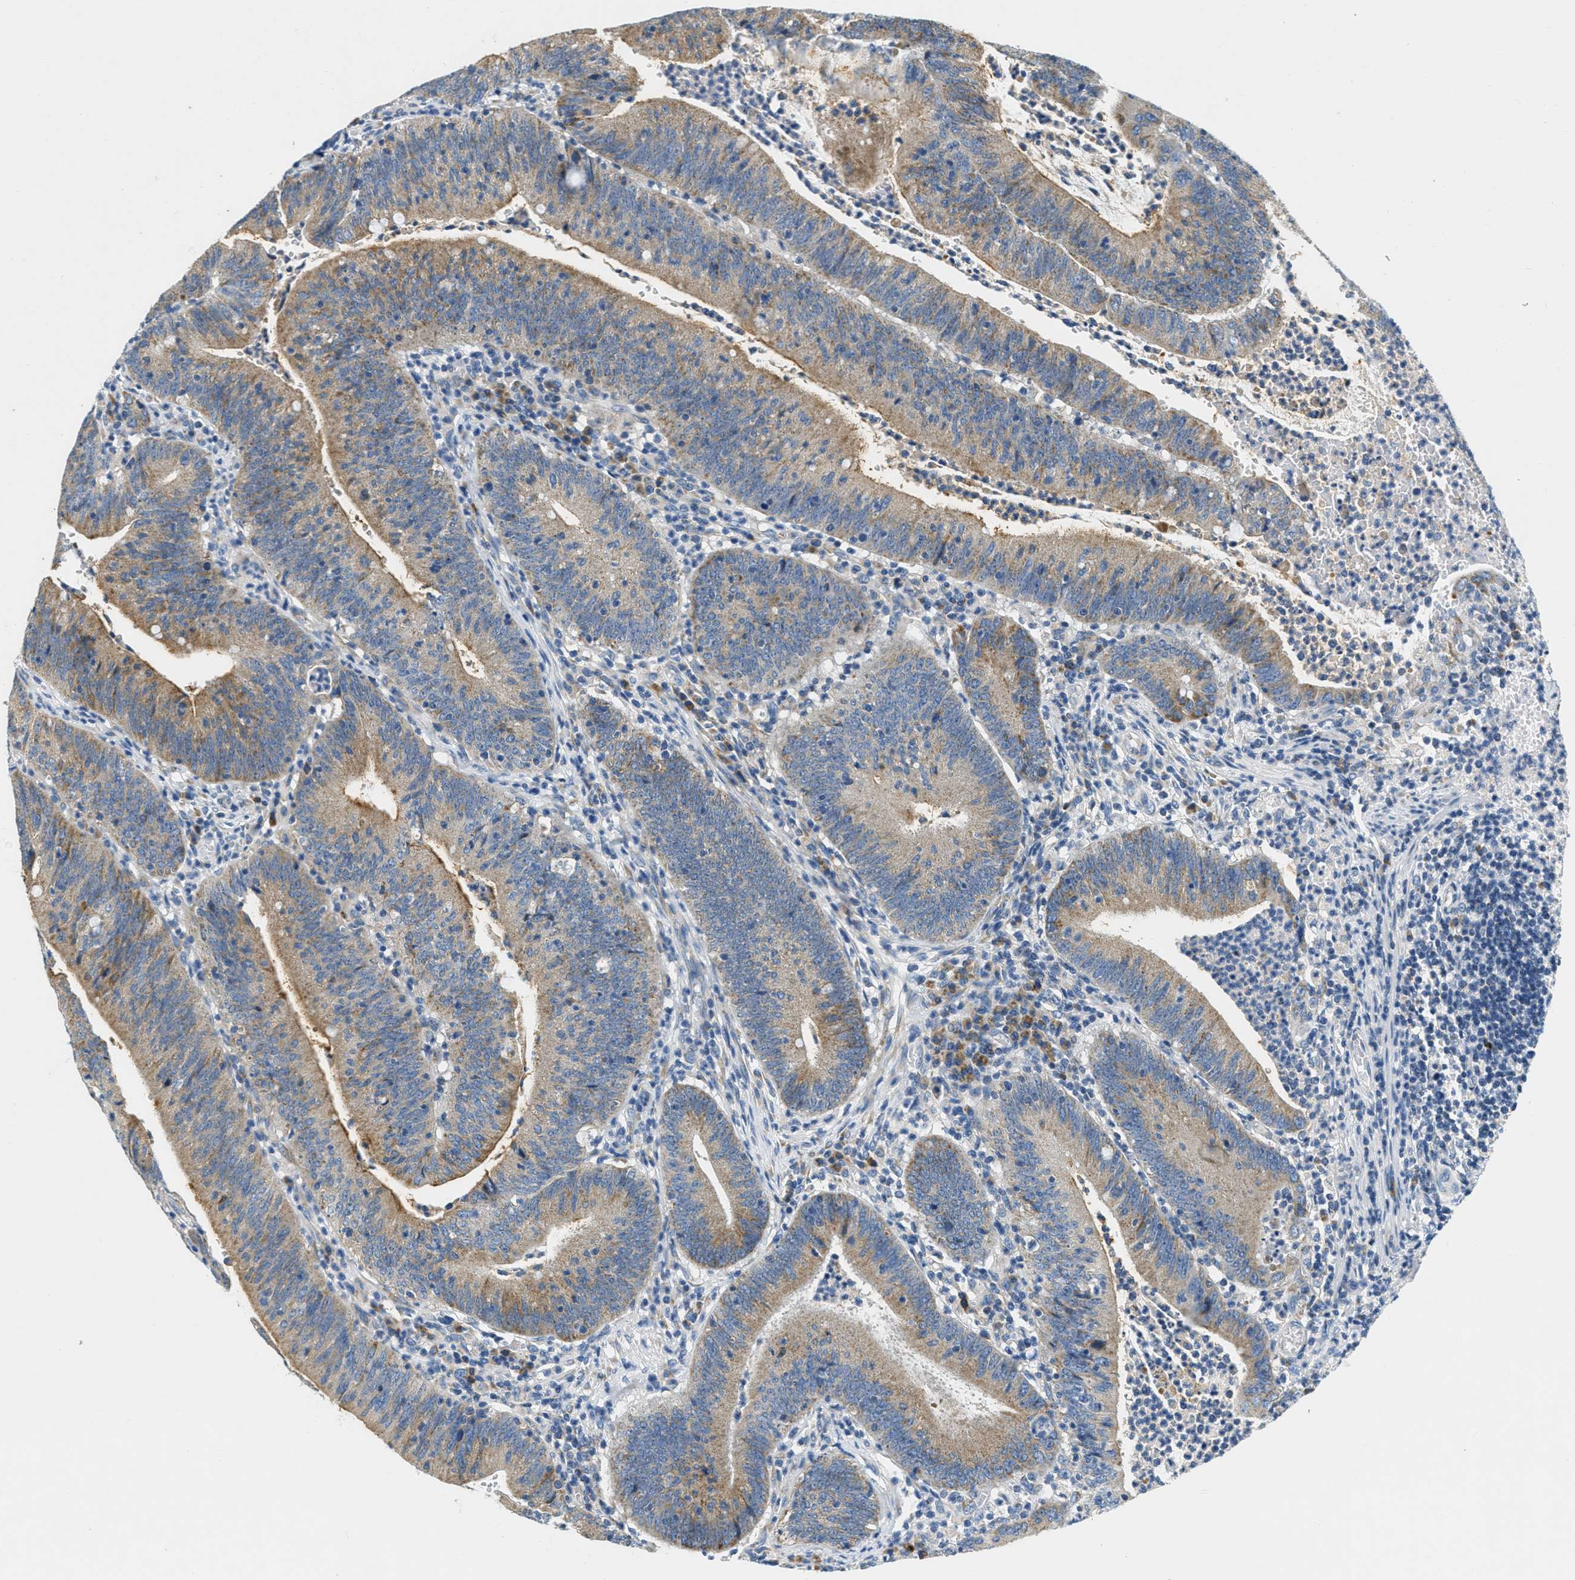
{"staining": {"intensity": "moderate", "quantity": ">75%", "location": "cytoplasmic/membranous"}, "tissue": "colorectal cancer", "cell_type": "Tumor cells", "image_type": "cancer", "snomed": [{"axis": "morphology", "description": "Normal tissue, NOS"}, {"axis": "morphology", "description": "Adenocarcinoma, NOS"}, {"axis": "topography", "description": "Rectum"}], "caption": "Colorectal cancer stained with a protein marker demonstrates moderate staining in tumor cells.", "gene": "CA4", "patient": {"sex": "female", "age": 66}}